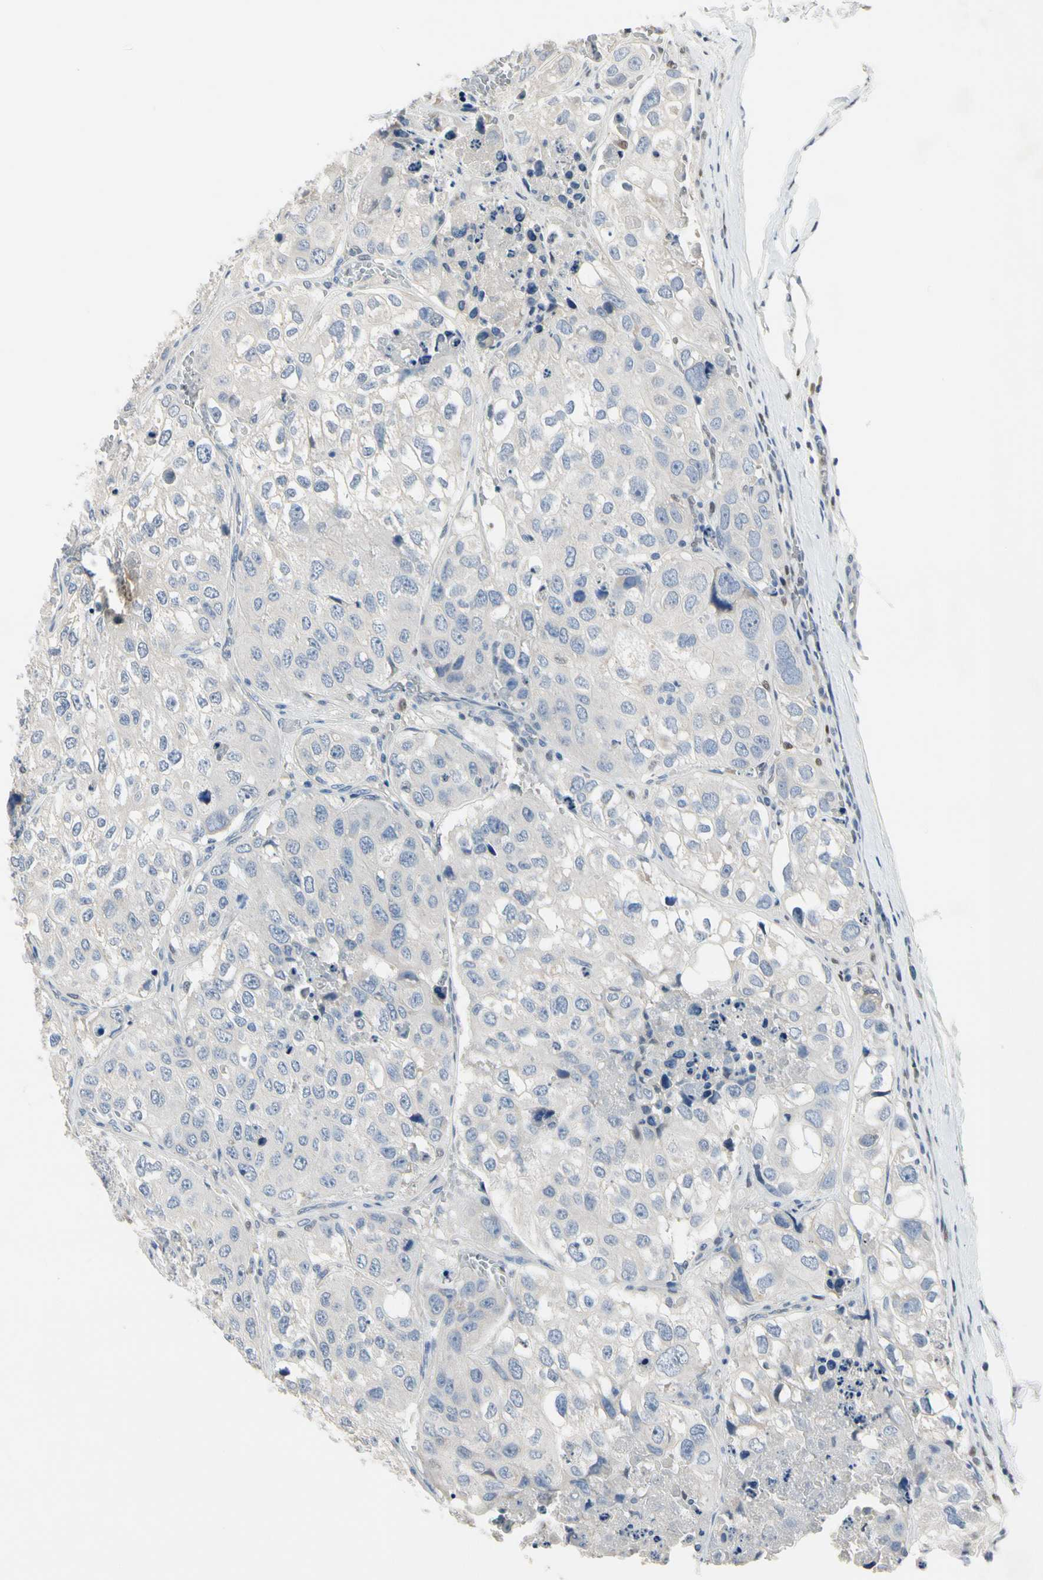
{"staining": {"intensity": "negative", "quantity": "none", "location": "none"}, "tissue": "urothelial cancer", "cell_type": "Tumor cells", "image_type": "cancer", "snomed": [{"axis": "morphology", "description": "Urothelial carcinoma, High grade"}, {"axis": "topography", "description": "Lymph node"}, {"axis": "topography", "description": "Urinary bladder"}], "caption": "DAB immunohistochemical staining of urothelial cancer displays no significant expression in tumor cells.", "gene": "ECRG4", "patient": {"sex": "male", "age": 51}}